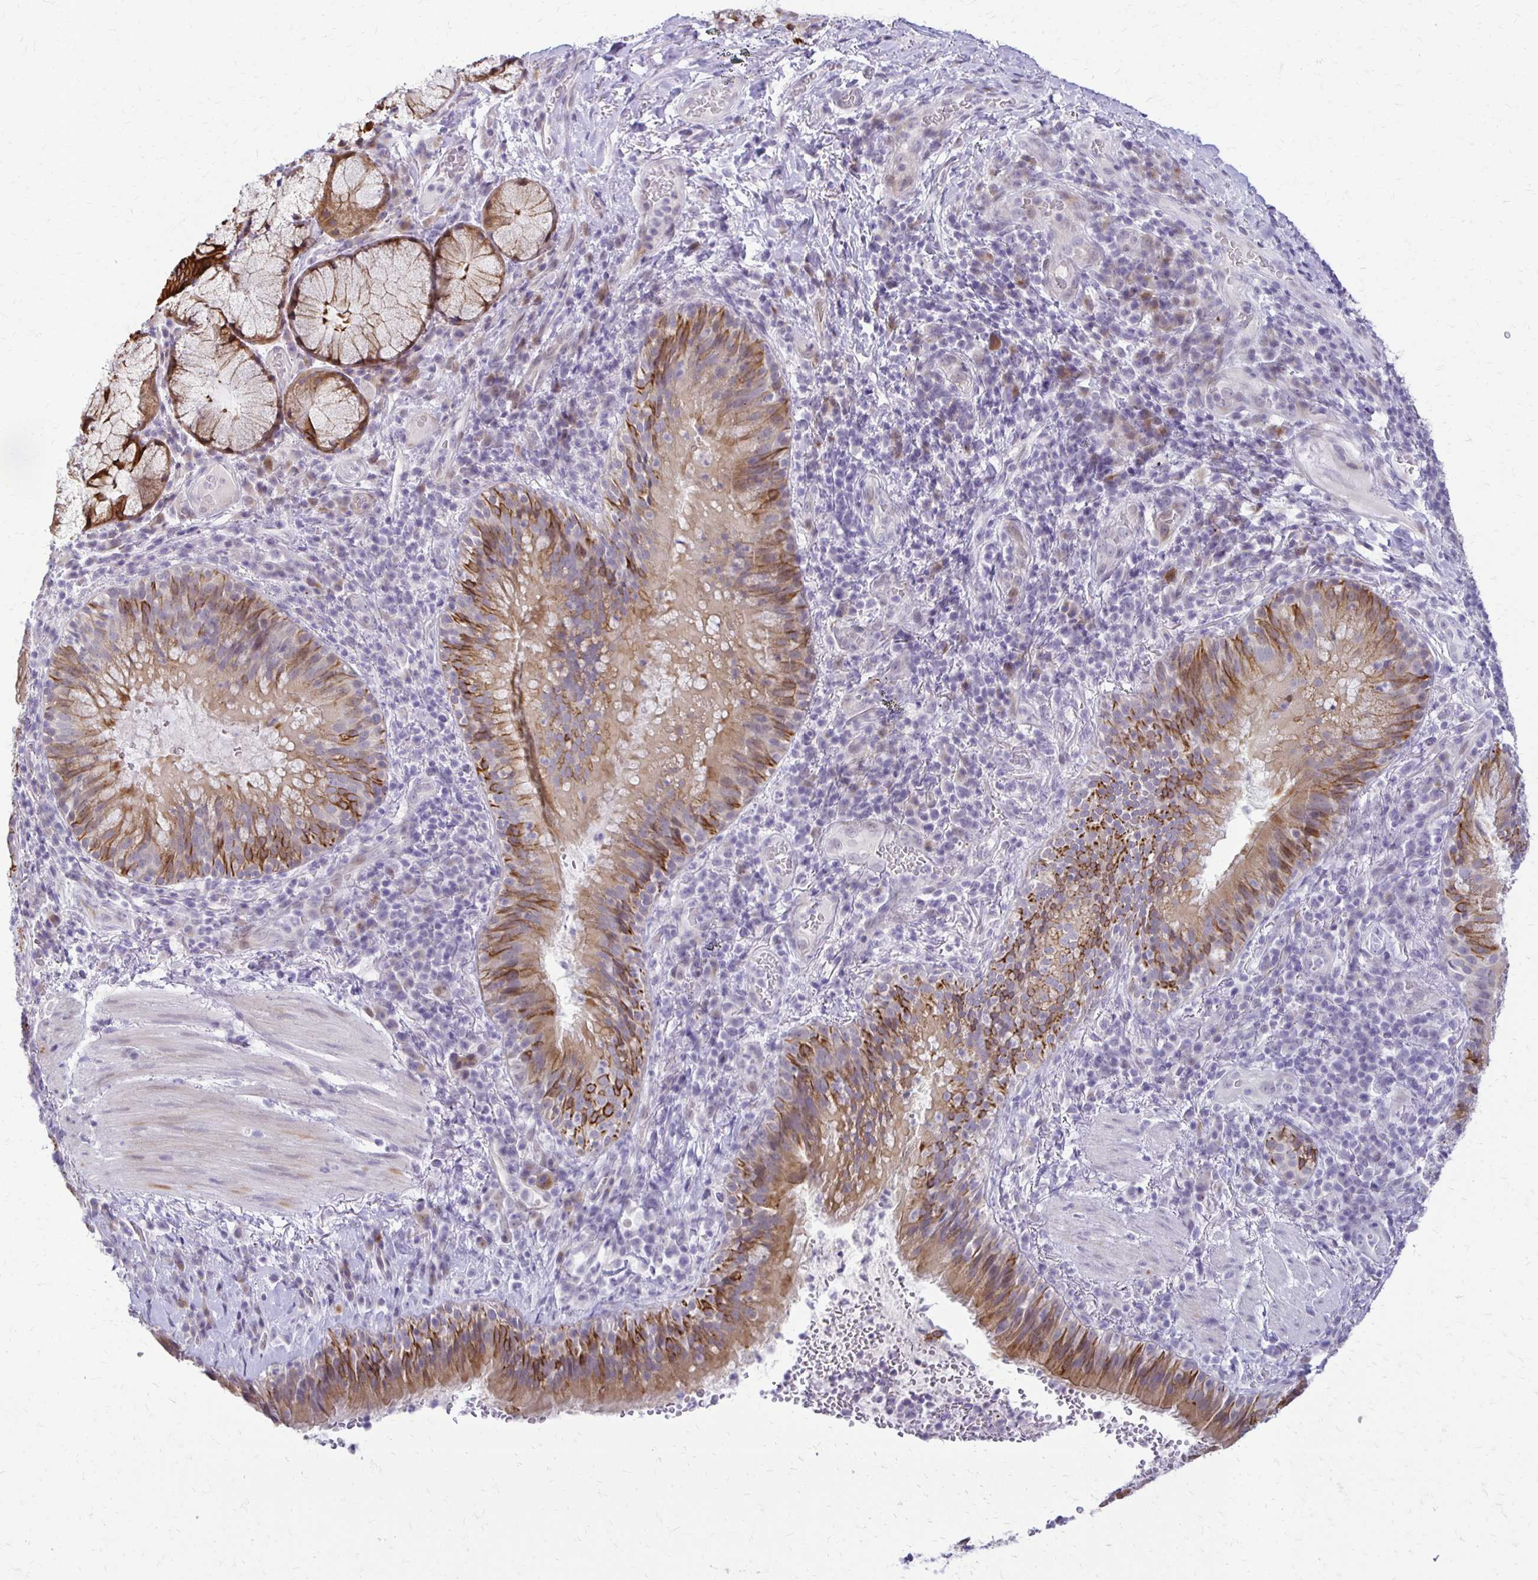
{"staining": {"intensity": "moderate", "quantity": ">75%", "location": "cytoplasmic/membranous"}, "tissue": "bronchus", "cell_type": "Respiratory epithelial cells", "image_type": "normal", "snomed": [{"axis": "morphology", "description": "Normal tissue, NOS"}, {"axis": "topography", "description": "Lymph node"}, {"axis": "topography", "description": "Bronchus"}], "caption": "Protein analysis of normal bronchus shows moderate cytoplasmic/membranous expression in about >75% of respiratory epithelial cells. Using DAB (brown) and hematoxylin (blue) stains, captured at high magnification using brightfield microscopy.", "gene": "EPYC", "patient": {"sex": "male", "age": 56}}